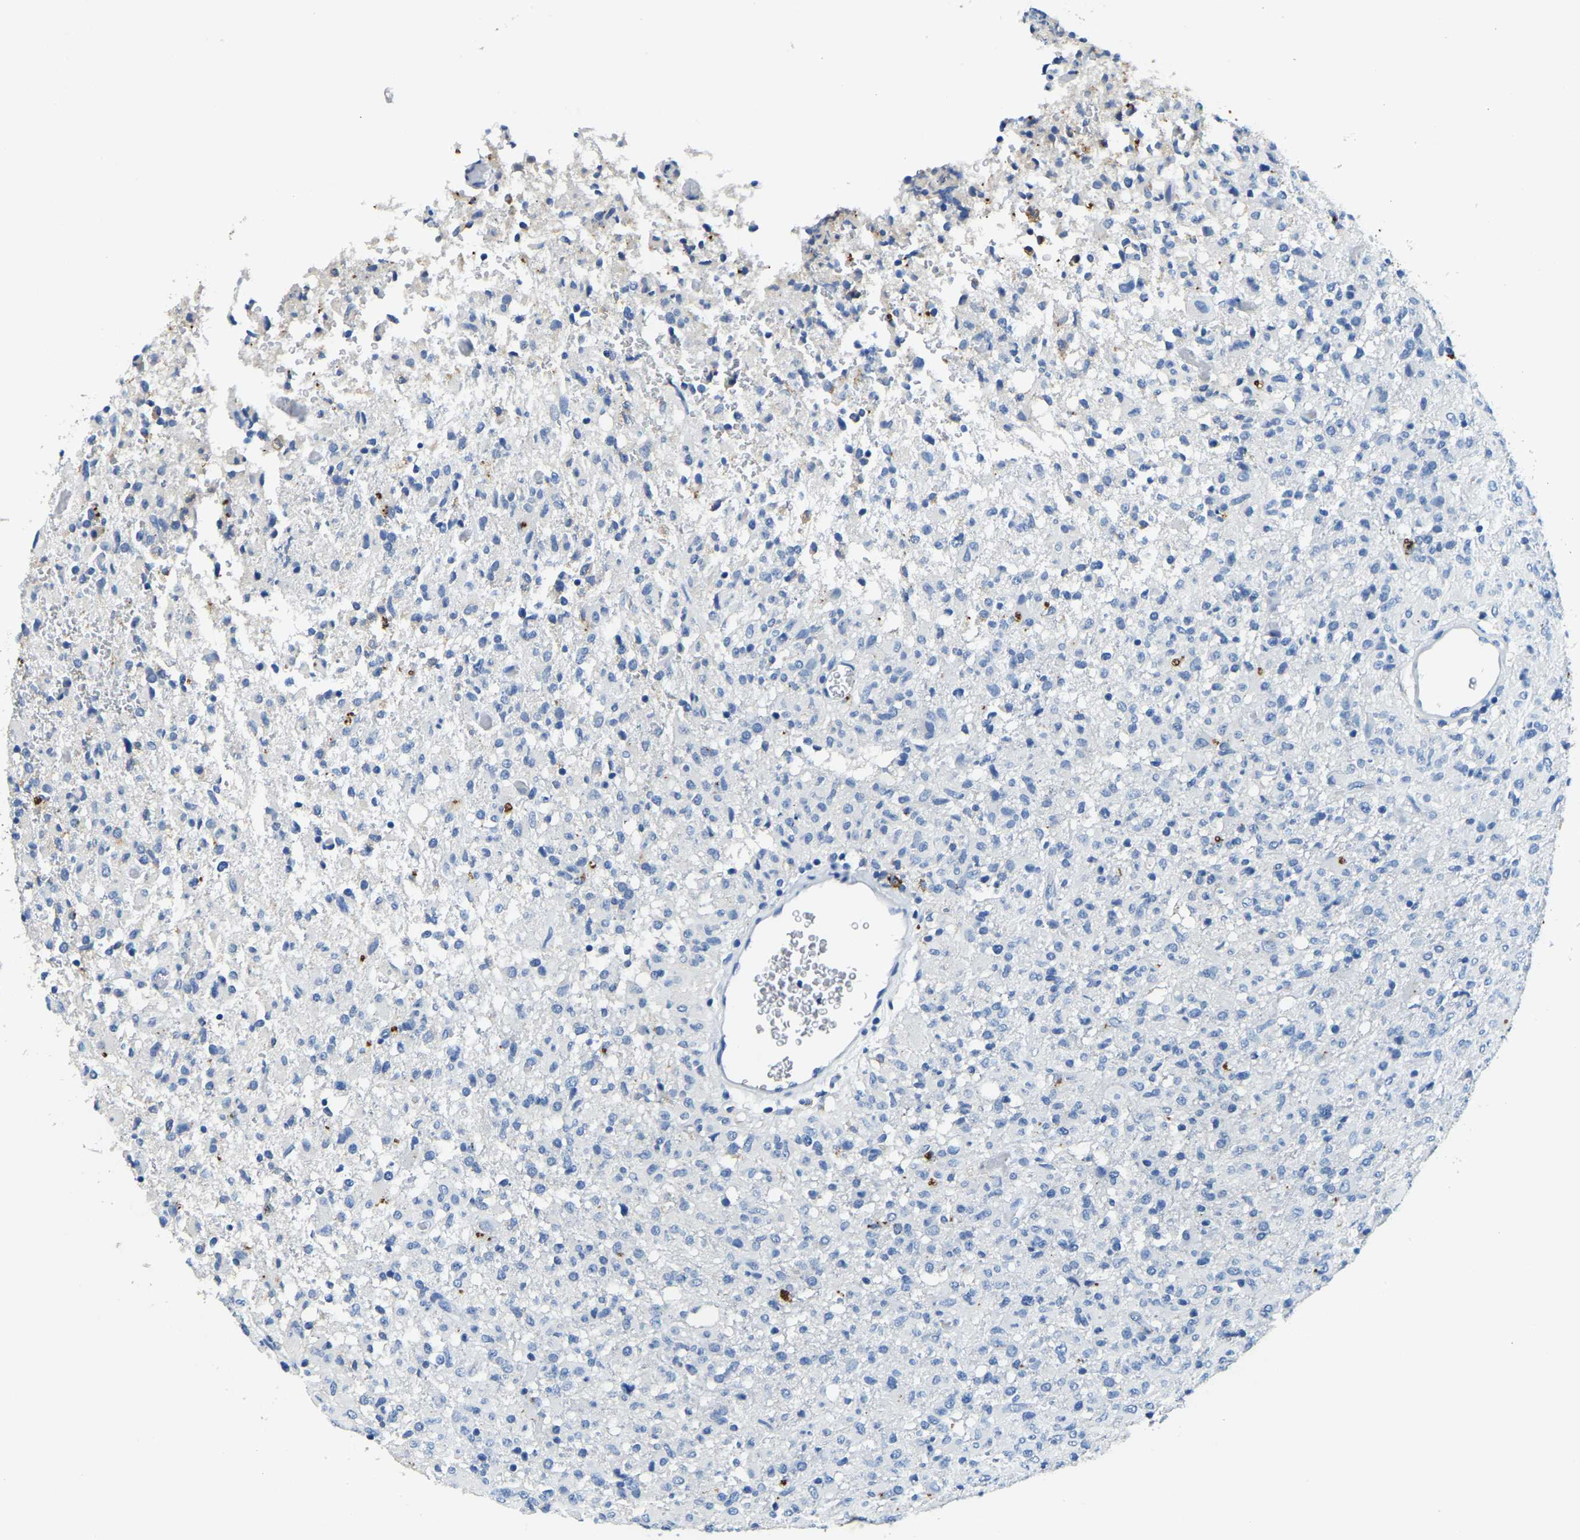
{"staining": {"intensity": "negative", "quantity": "none", "location": "none"}, "tissue": "glioma", "cell_type": "Tumor cells", "image_type": "cancer", "snomed": [{"axis": "morphology", "description": "Glioma, malignant, High grade"}, {"axis": "topography", "description": "Brain"}], "caption": "High magnification brightfield microscopy of malignant glioma (high-grade) stained with DAB (brown) and counterstained with hematoxylin (blue): tumor cells show no significant positivity.", "gene": "UBN2", "patient": {"sex": "female", "age": 57}}